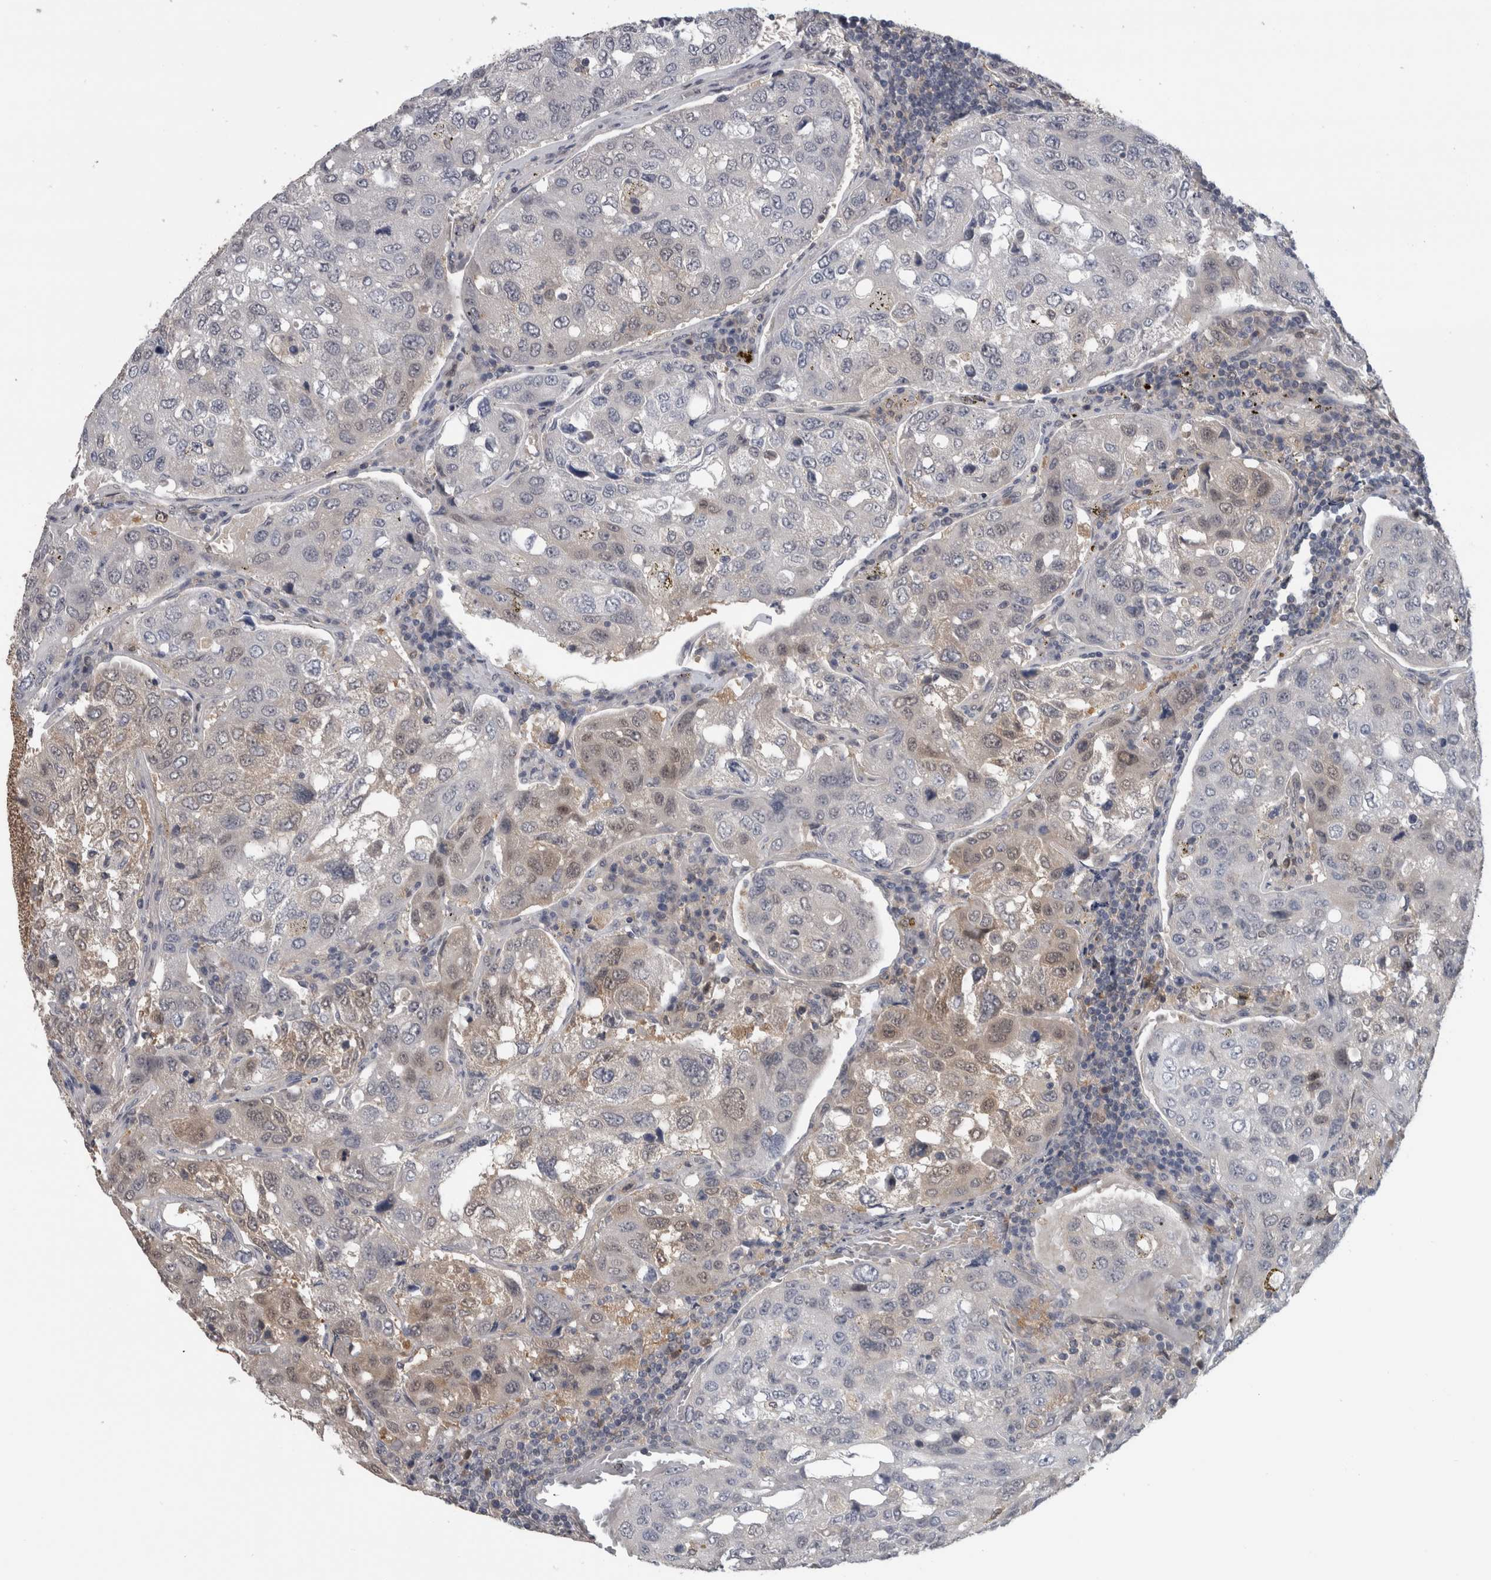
{"staining": {"intensity": "weak", "quantity": "<25%", "location": "nuclear"}, "tissue": "urothelial cancer", "cell_type": "Tumor cells", "image_type": "cancer", "snomed": [{"axis": "morphology", "description": "Urothelial carcinoma, High grade"}, {"axis": "topography", "description": "Lymph node"}, {"axis": "topography", "description": "Urinary bladder"}], "caption": "A high-resolution micrograph shows immunohistochemistry (IHC) staining of high-grade urothelial carcinoma, which exhibits no significant staining in tumor cells.", "gene": "NAPRT", "patient": {"sex": "male", "age": 51}}